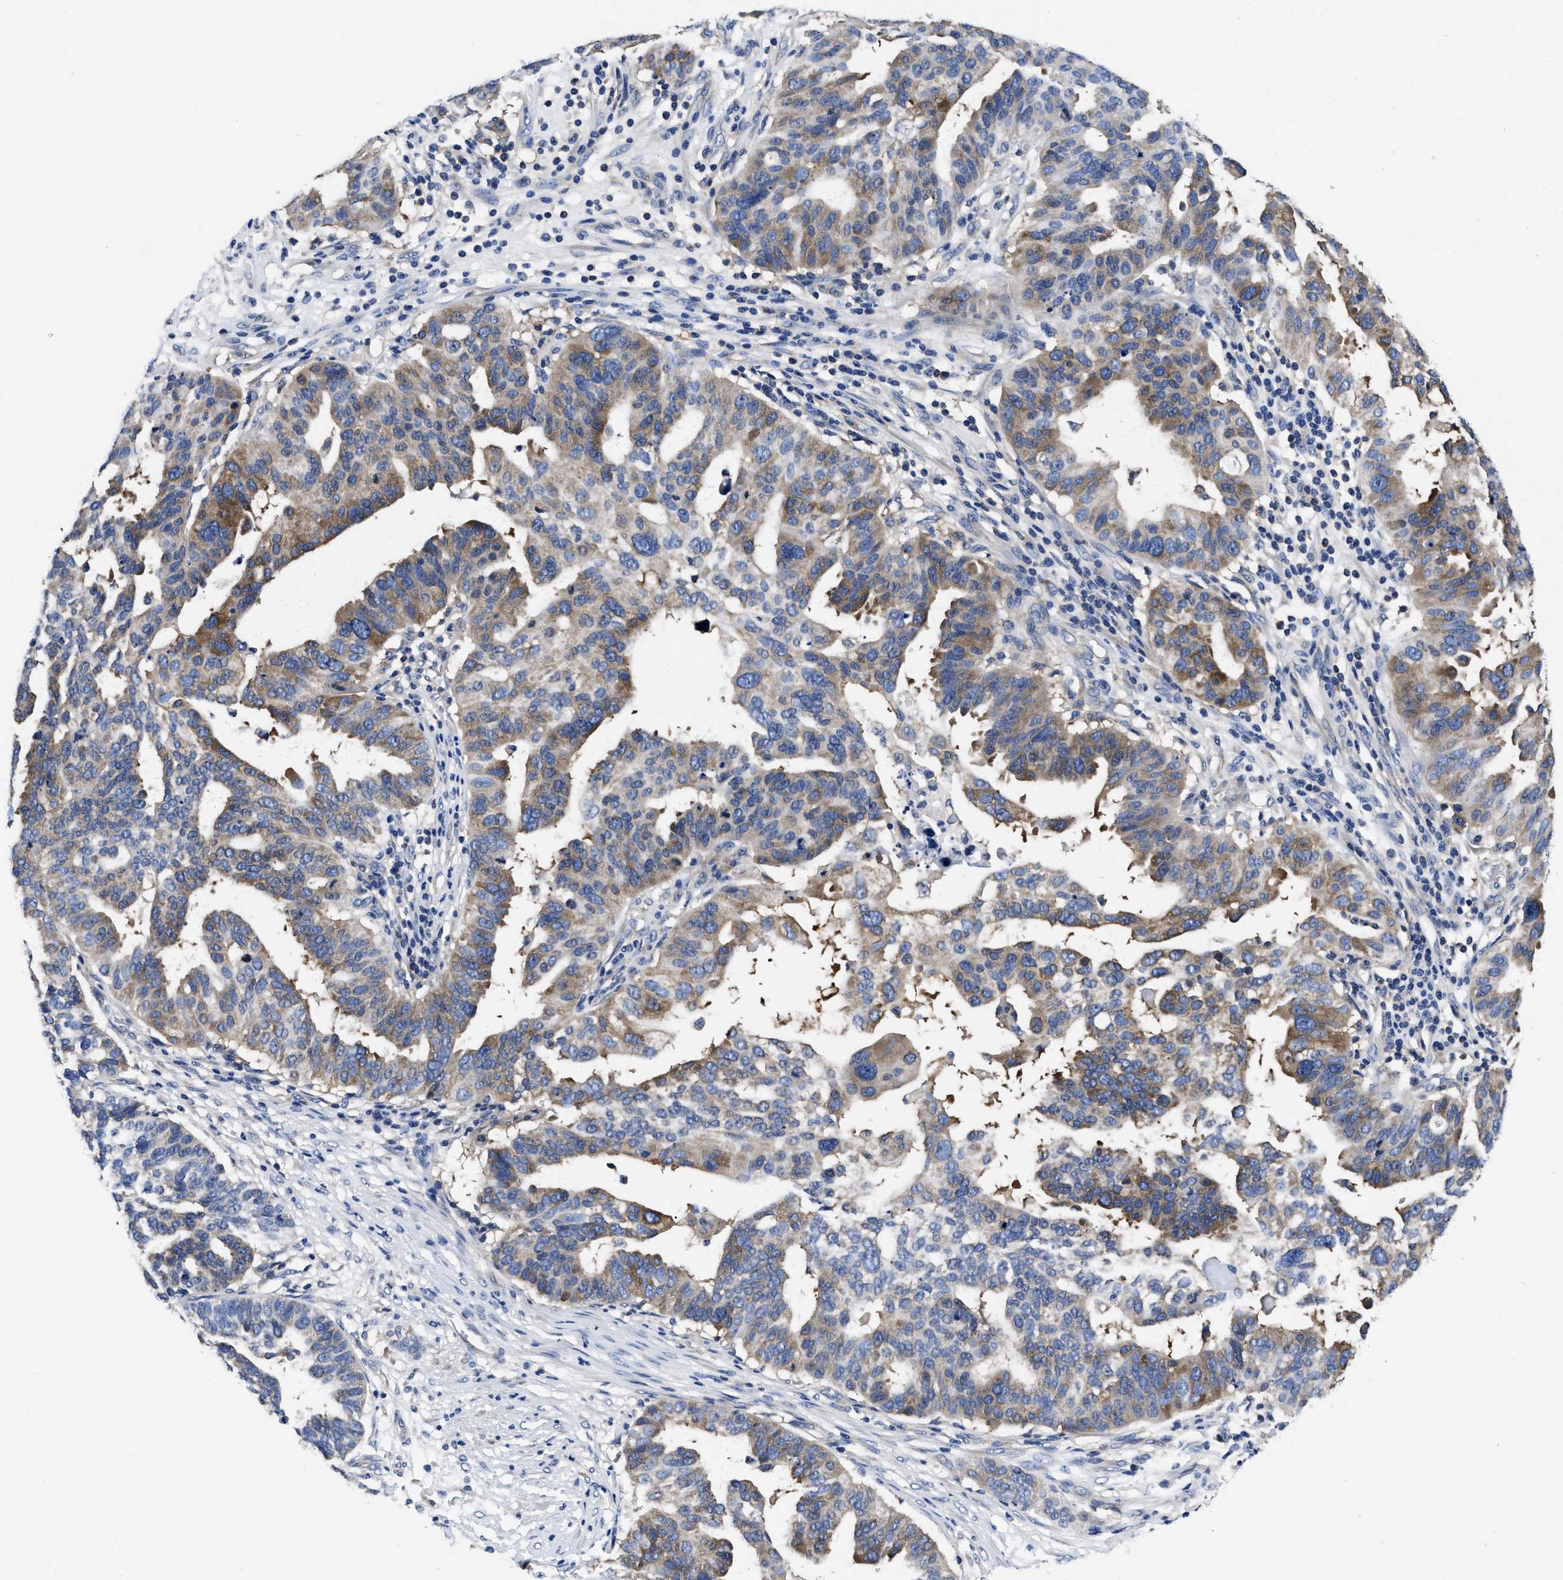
{"staining": {"intensity": "moderate", "quantity": "<25%", "location": "cytoplasmic/membranous"}, "tissue": "ovarian cancer", "cell_type": "Tumor cells", "image_type": "cancer", "snomed": [{"axis": "morphology", "description": "Cystadenocarcinoma, serous, NOS"}, {"axis": "topography", "description": "Ovary"}], "caption": "Immunohistochemical staining of human ovarian cancer (serous cystadenocarcinoma) exhibits low levels of moderate cytoplasmic/membranous protein positivity in approximately <25% of tumor cells. Immunohistochemistry stains the protein of interest in brown and the nuclei are stained blue.", "gene": "YARS1", "patient": {"sex": "female", "age": 59}}